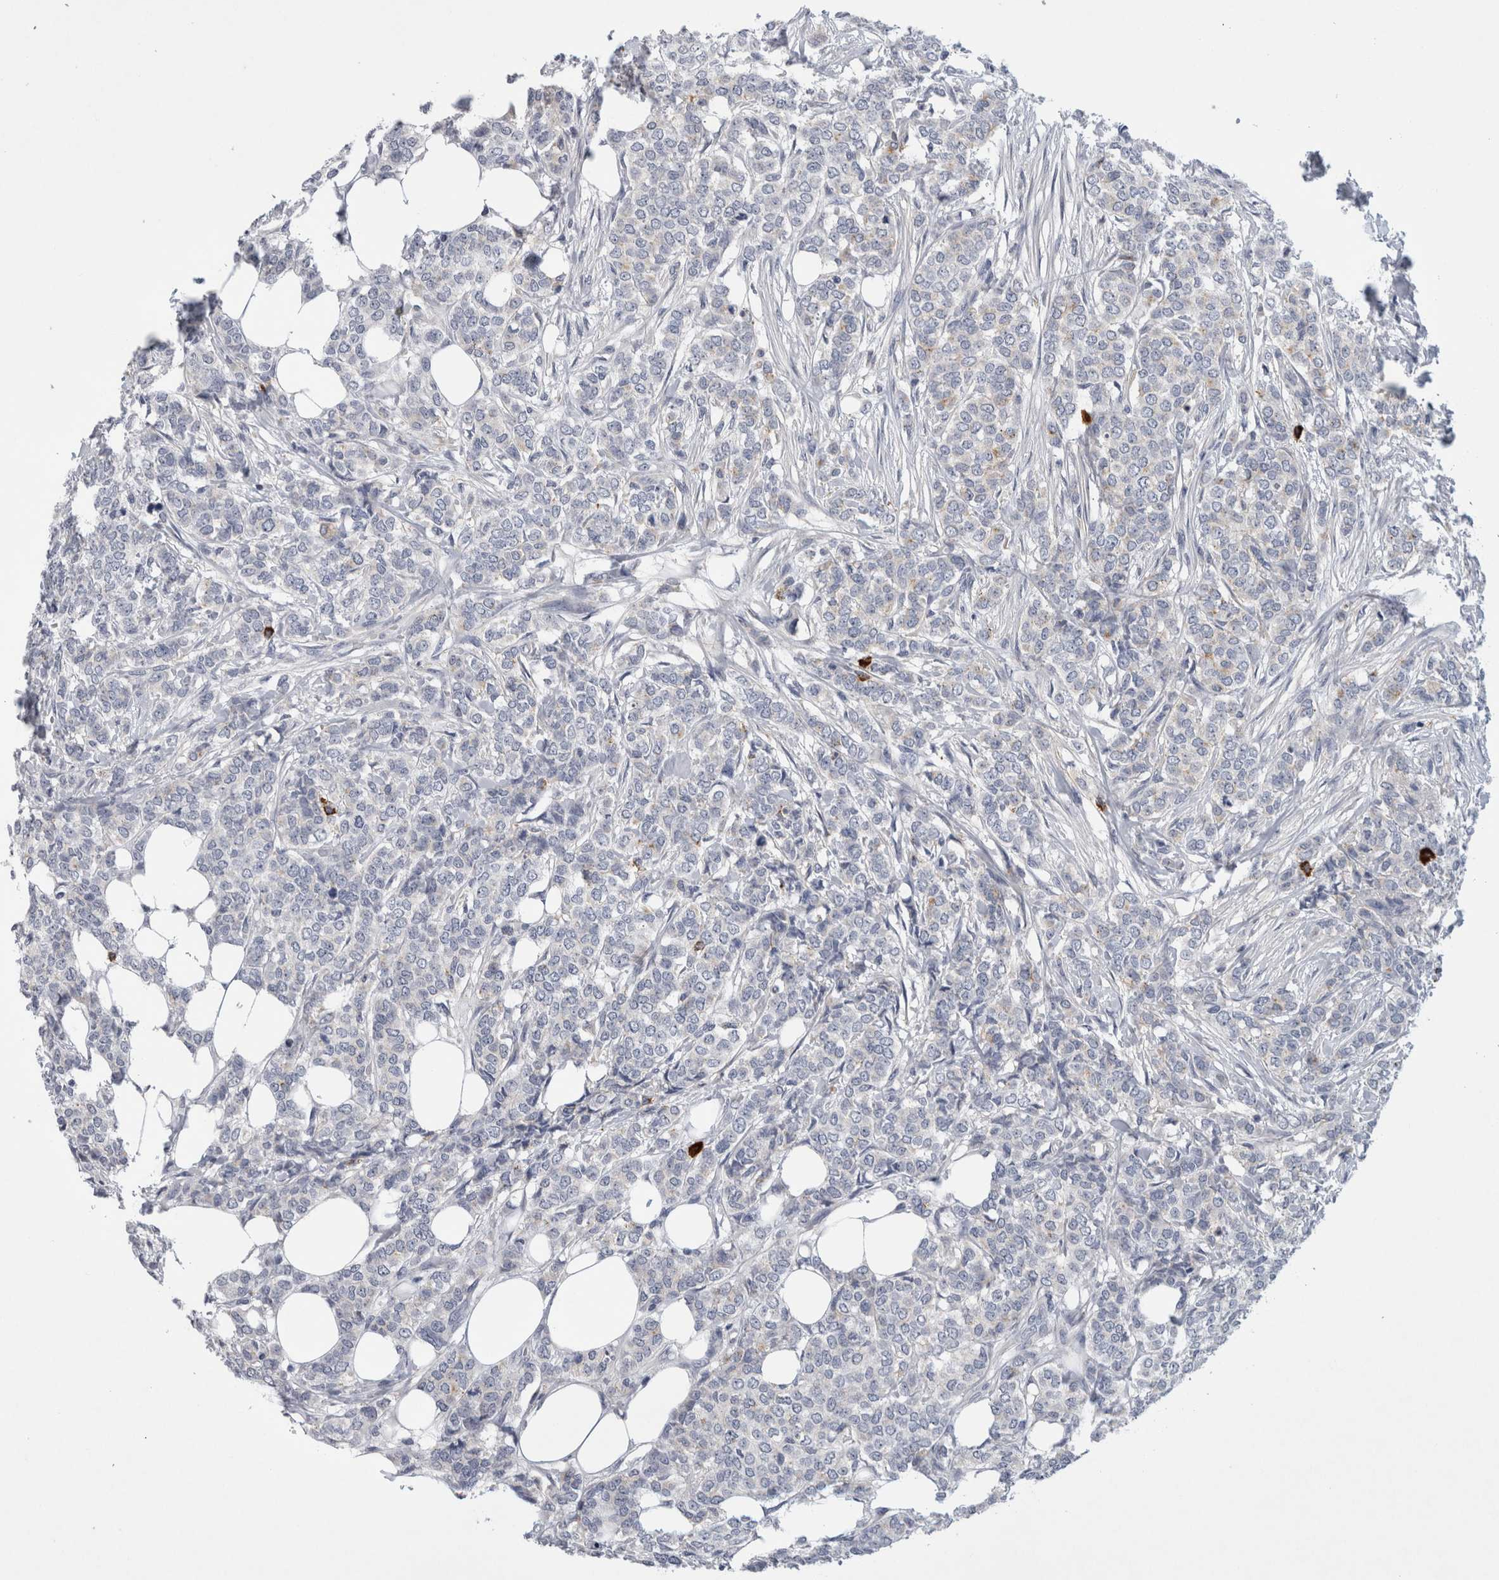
{"staining": {"intensity": "negative", "quantity": "none", "location": "none"}, "tissue": "breast cancer", "cell_type": "Tumor cells", "image_type": "cancer", "snomed": [{"axis": "morphology", "description": "Lobular carcinoma"}, {"axis": "topography", "description": "Skin"}, {"axis": "topography", "description": "Breast"}], "caption": "Histopathology image shows no significant protein staining in tumor cells of breast lobular carcinoma.", "gene": "CD63", "patient": {"sex": "female", "age": 46}}